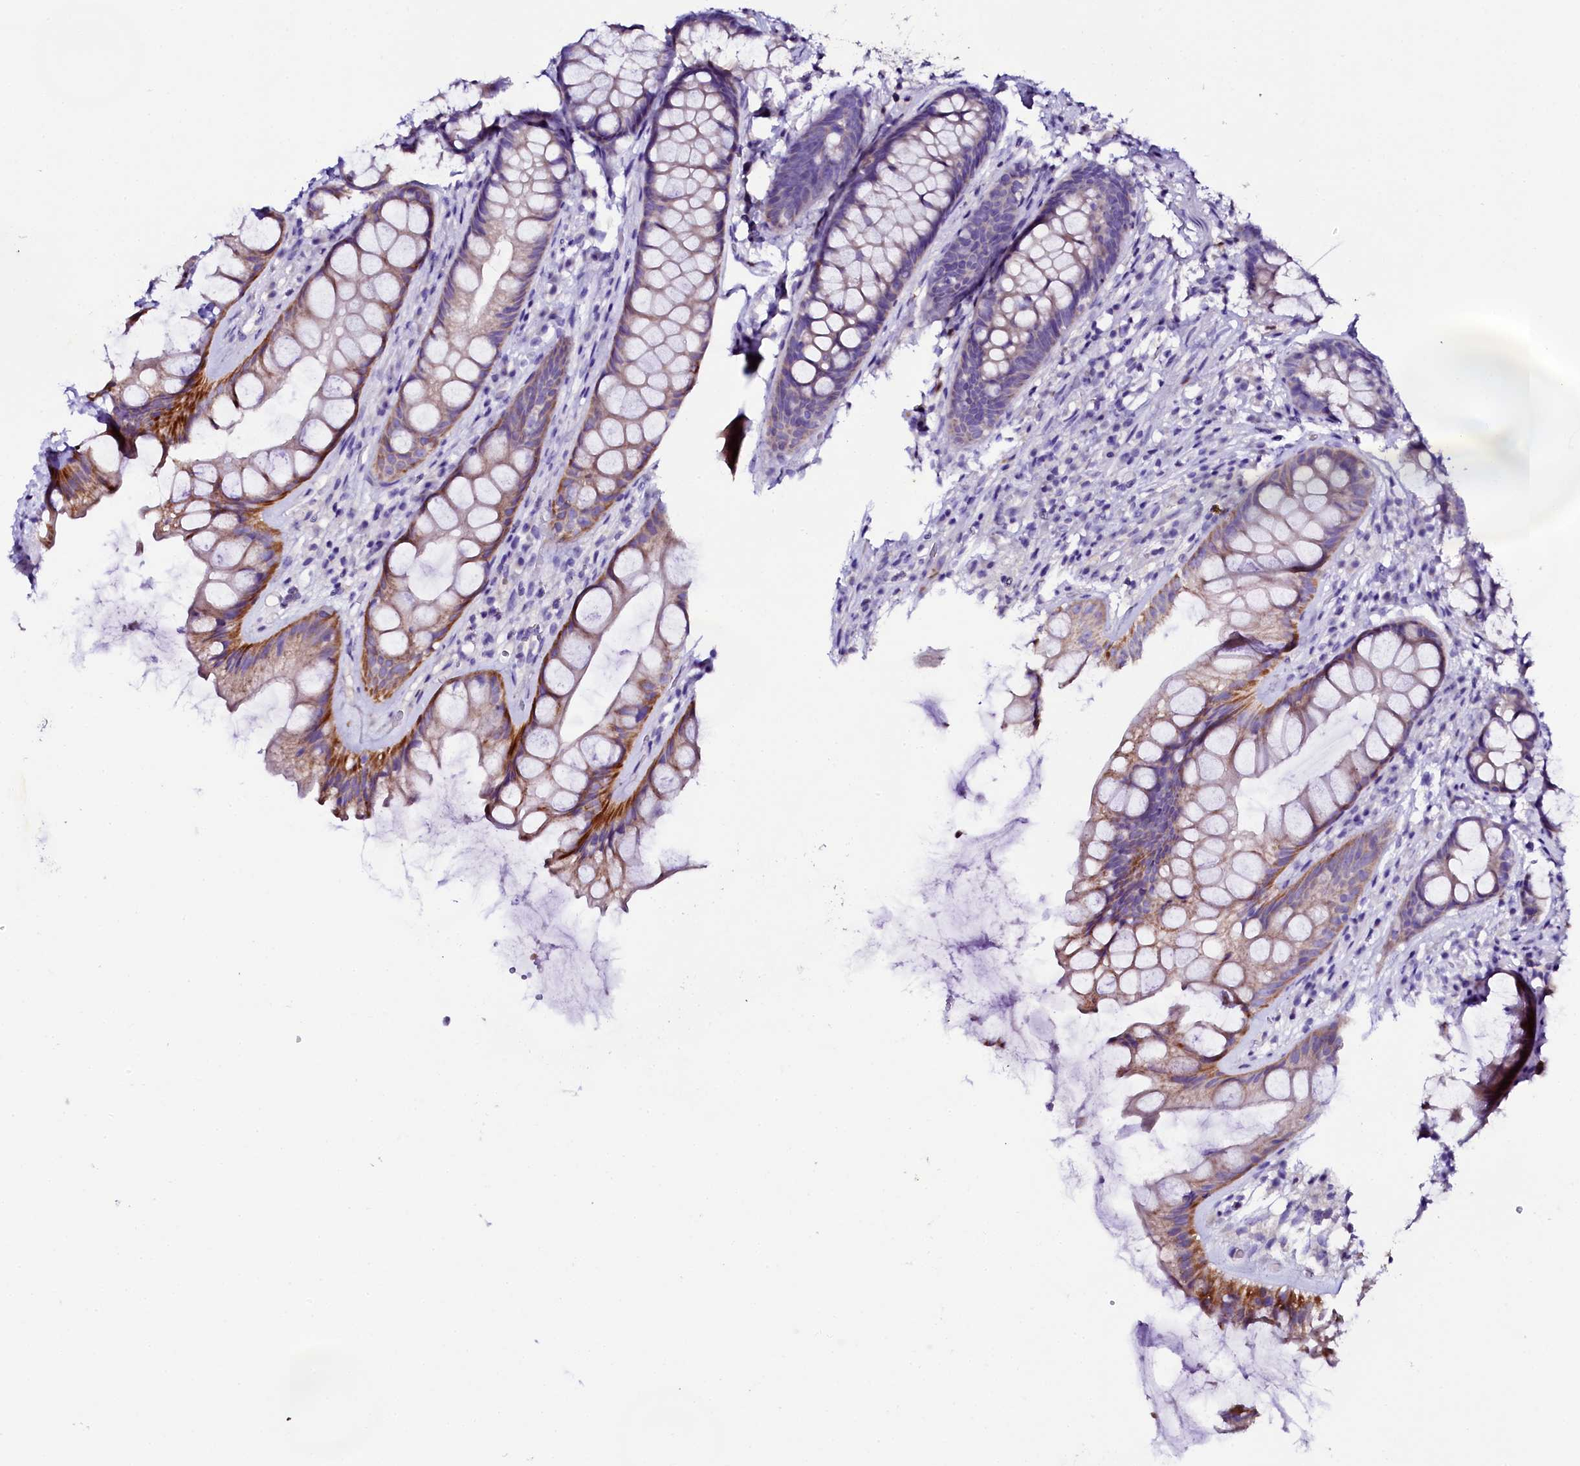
{"staining": {"intensity": "moderate", "quantity": "25%-75%", "location": "cytoplasmic/membranous"}, "tissue": "rectum", "cell_type": "Glandular cells", "image_type": "normal", "snomed": [{"axis": "morphology", "description": "Normal tissue, NOS"}, {"axis": "topography", "description": "Rectum"}], "caption": "The micrograph exhibits immunohistochemical staining of benign rectum. There is moderate cytoplasmic/membranous expression is seen in approximately 25%-75% of glandular cells.", "gene": "NAA16", "patient": {"sex": "male", "age": 74}}